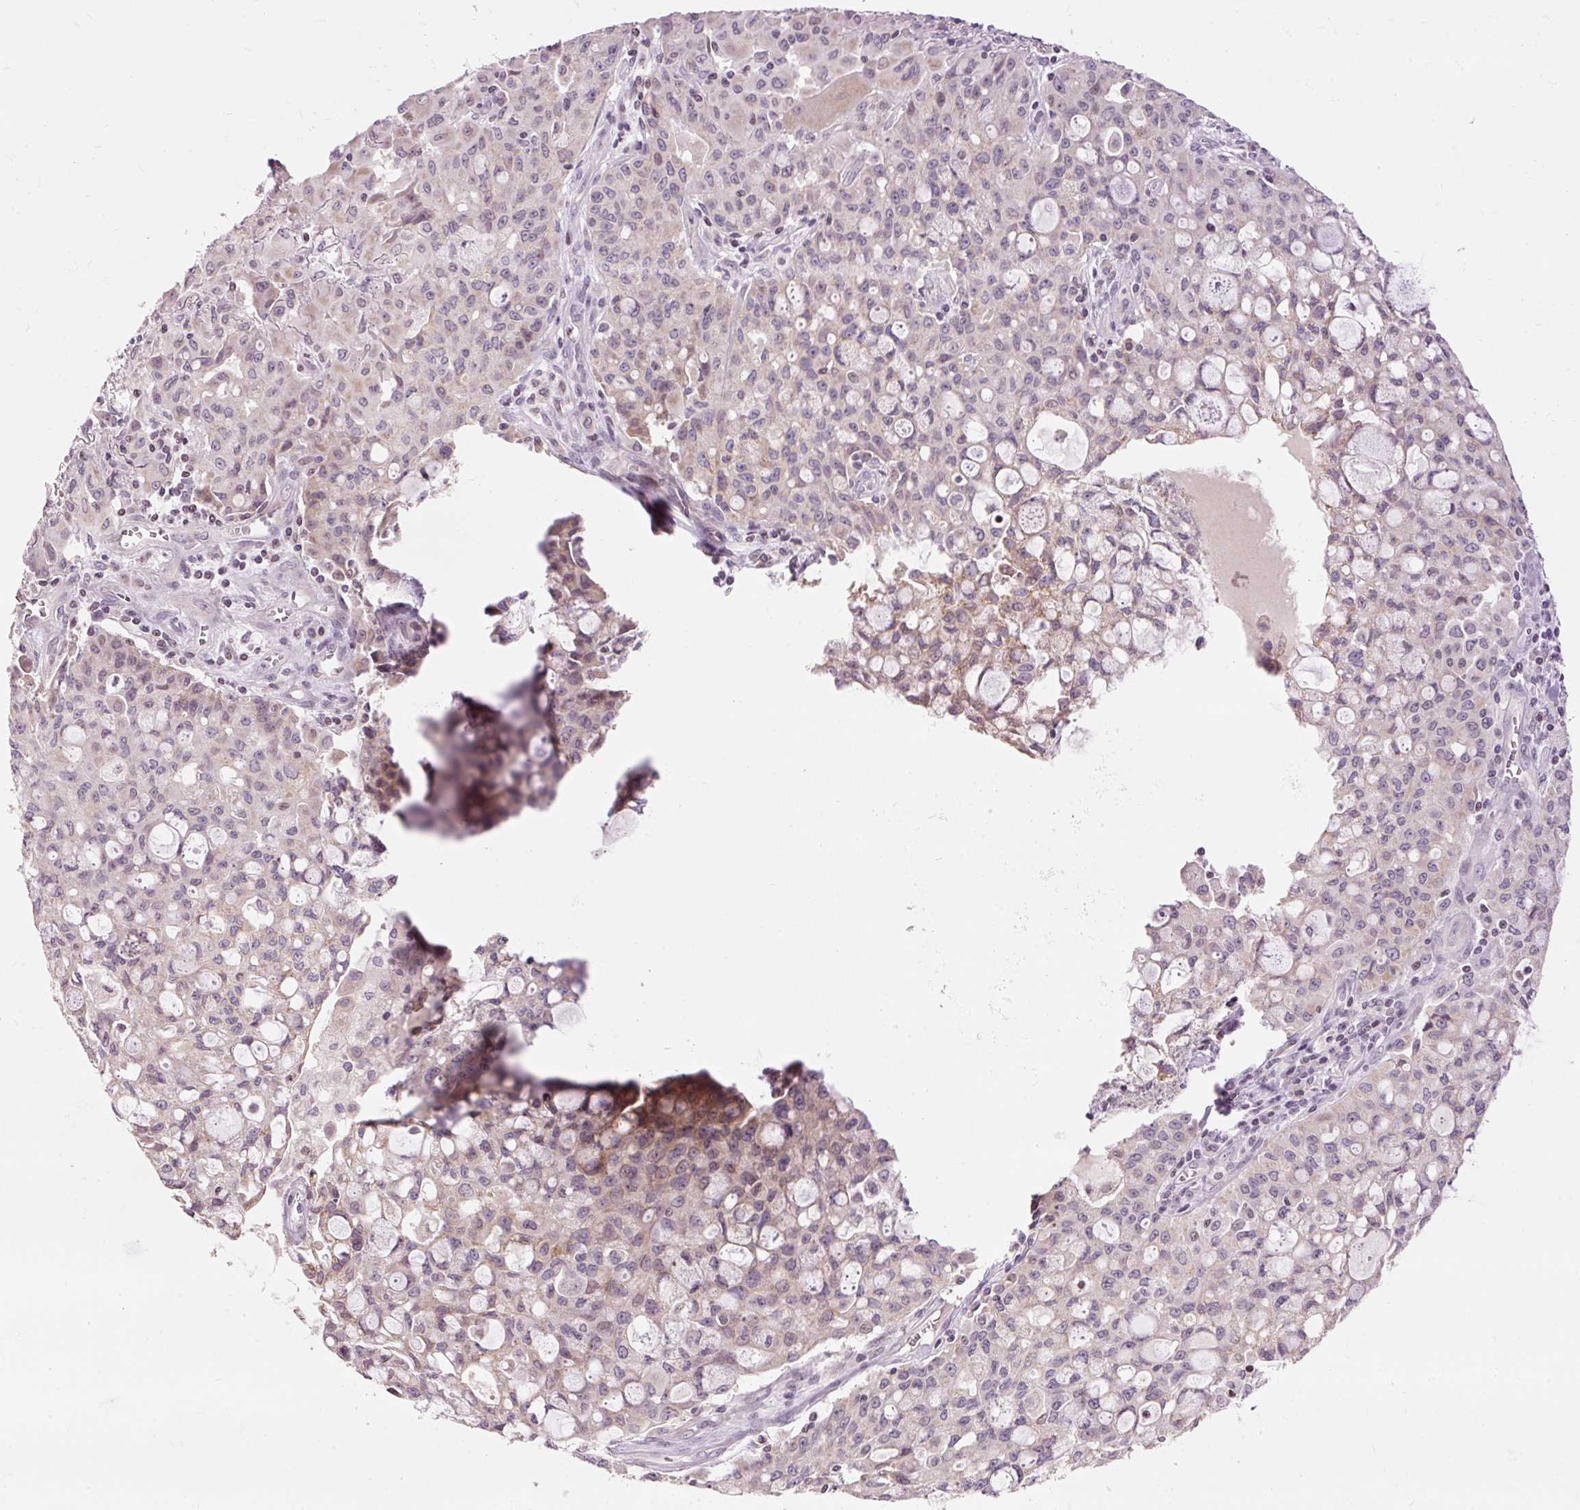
{"staining": {"intensity": "weak", "quantity": "<25%", "location": "cytoplasmic/membranous"}, "tissue": "lung cancer", "cell_type": "Tumor cells", "image_type": "cancer", "snomed": [{"axis": "morphology", "description": "Adenocarcinoma, NOS"}, {"axis": "topography", "description": "Lung"}], "caption": "This is a micrograph of IHC staining of lung cancer (adenocarcinoma), which shows no staining in tumor cells.", "gene": "ABHD11", "patient": {"sex": "female", "age": 44}}